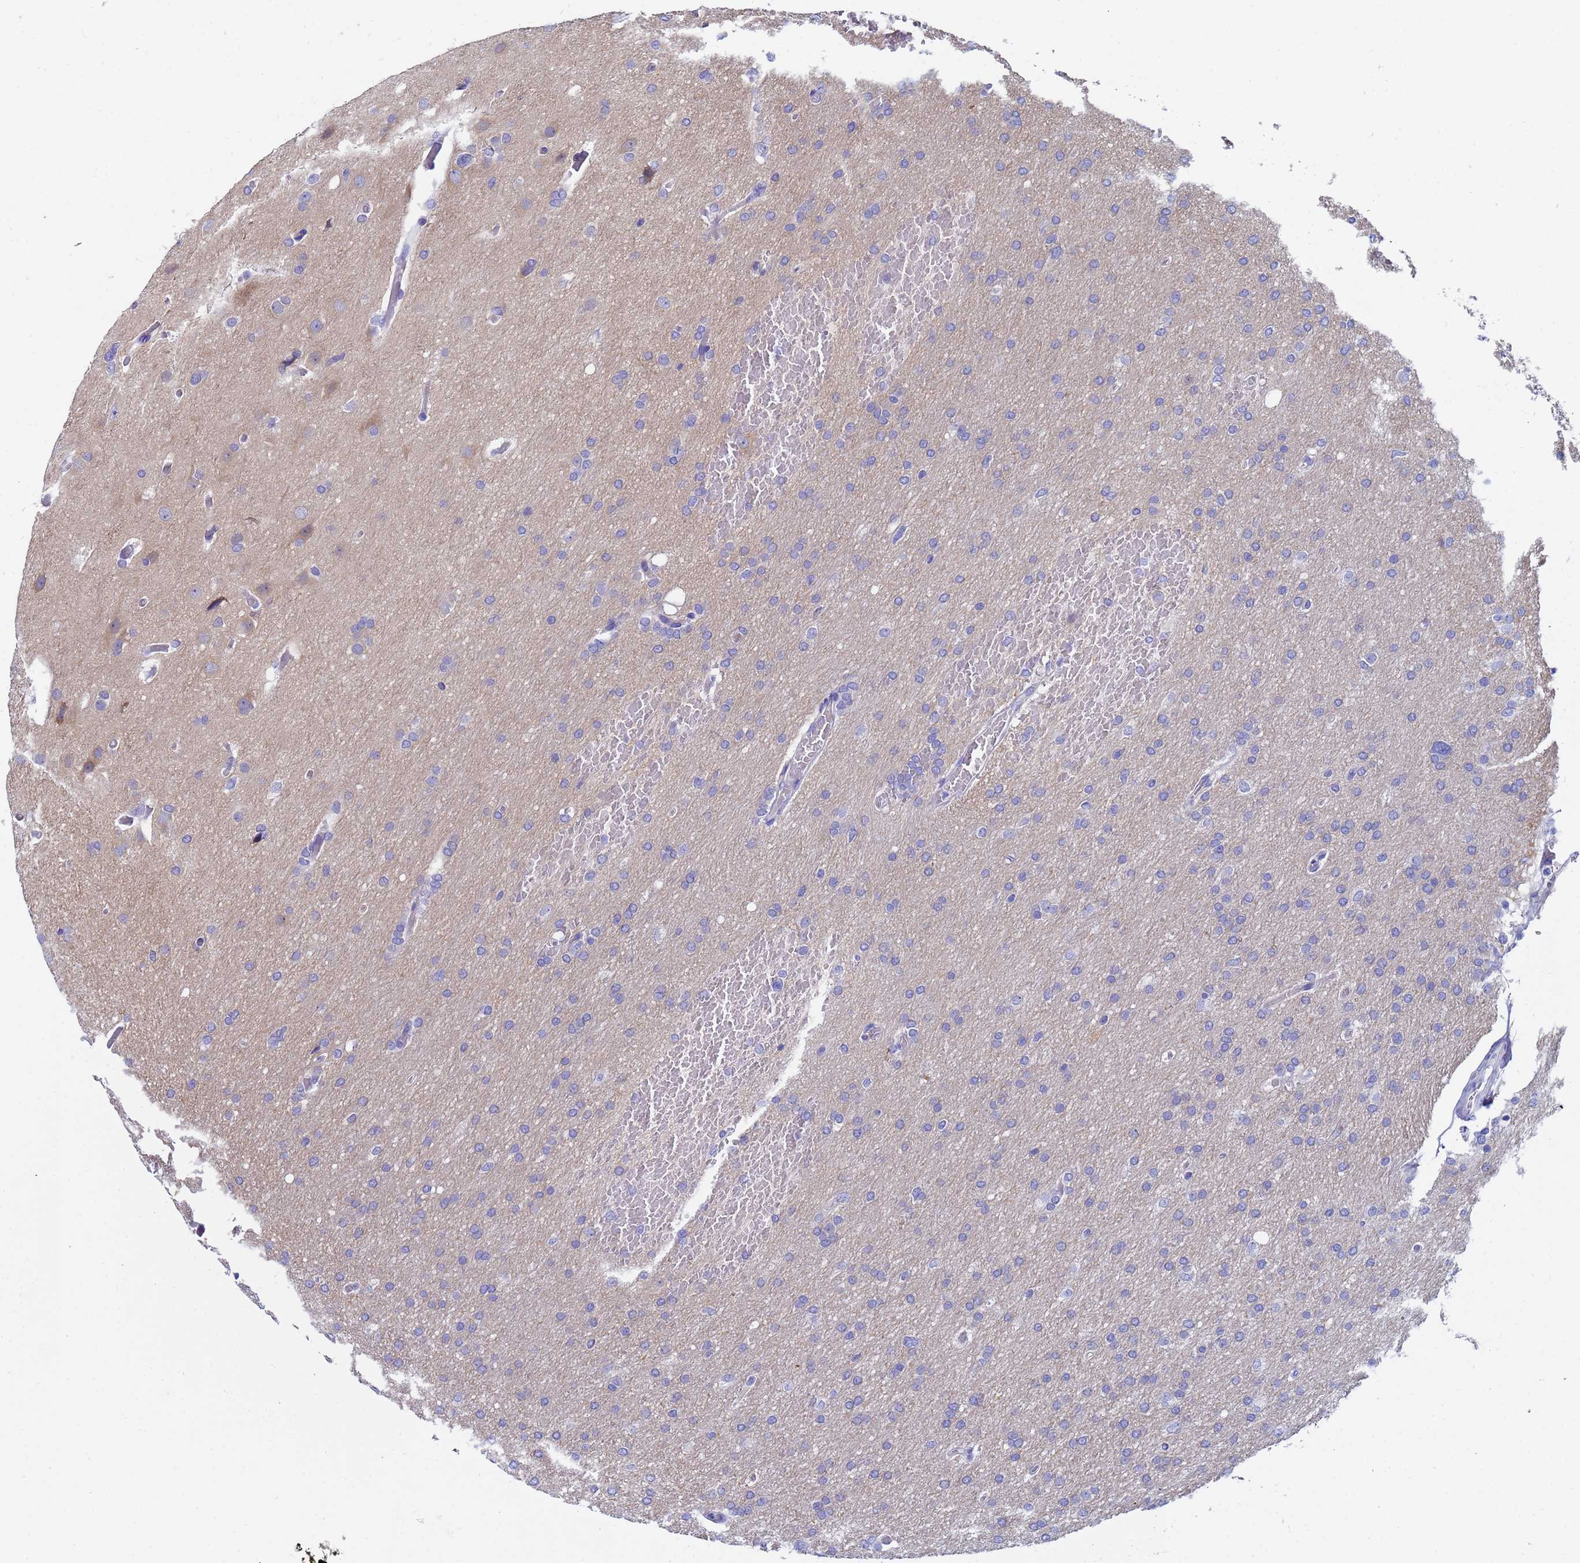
{"staining": {"intensity": "negative", "quantity": "none", "location": "none"}, "tissue": "glioma", "cell_type": "Tumor cells", "image_type": "cancer", "snomed": [{"axis": "morphology", "description": "Glioma, malignant, High grade"}, {"axis": "topography", "description": "Cerebral cortex"}], "caption": "The photomicrograph shows no staining of tumor cells in malignant high-grade glioma.", "gene": "UBE2O", "patient": {"sex": "female", "age": 36}}